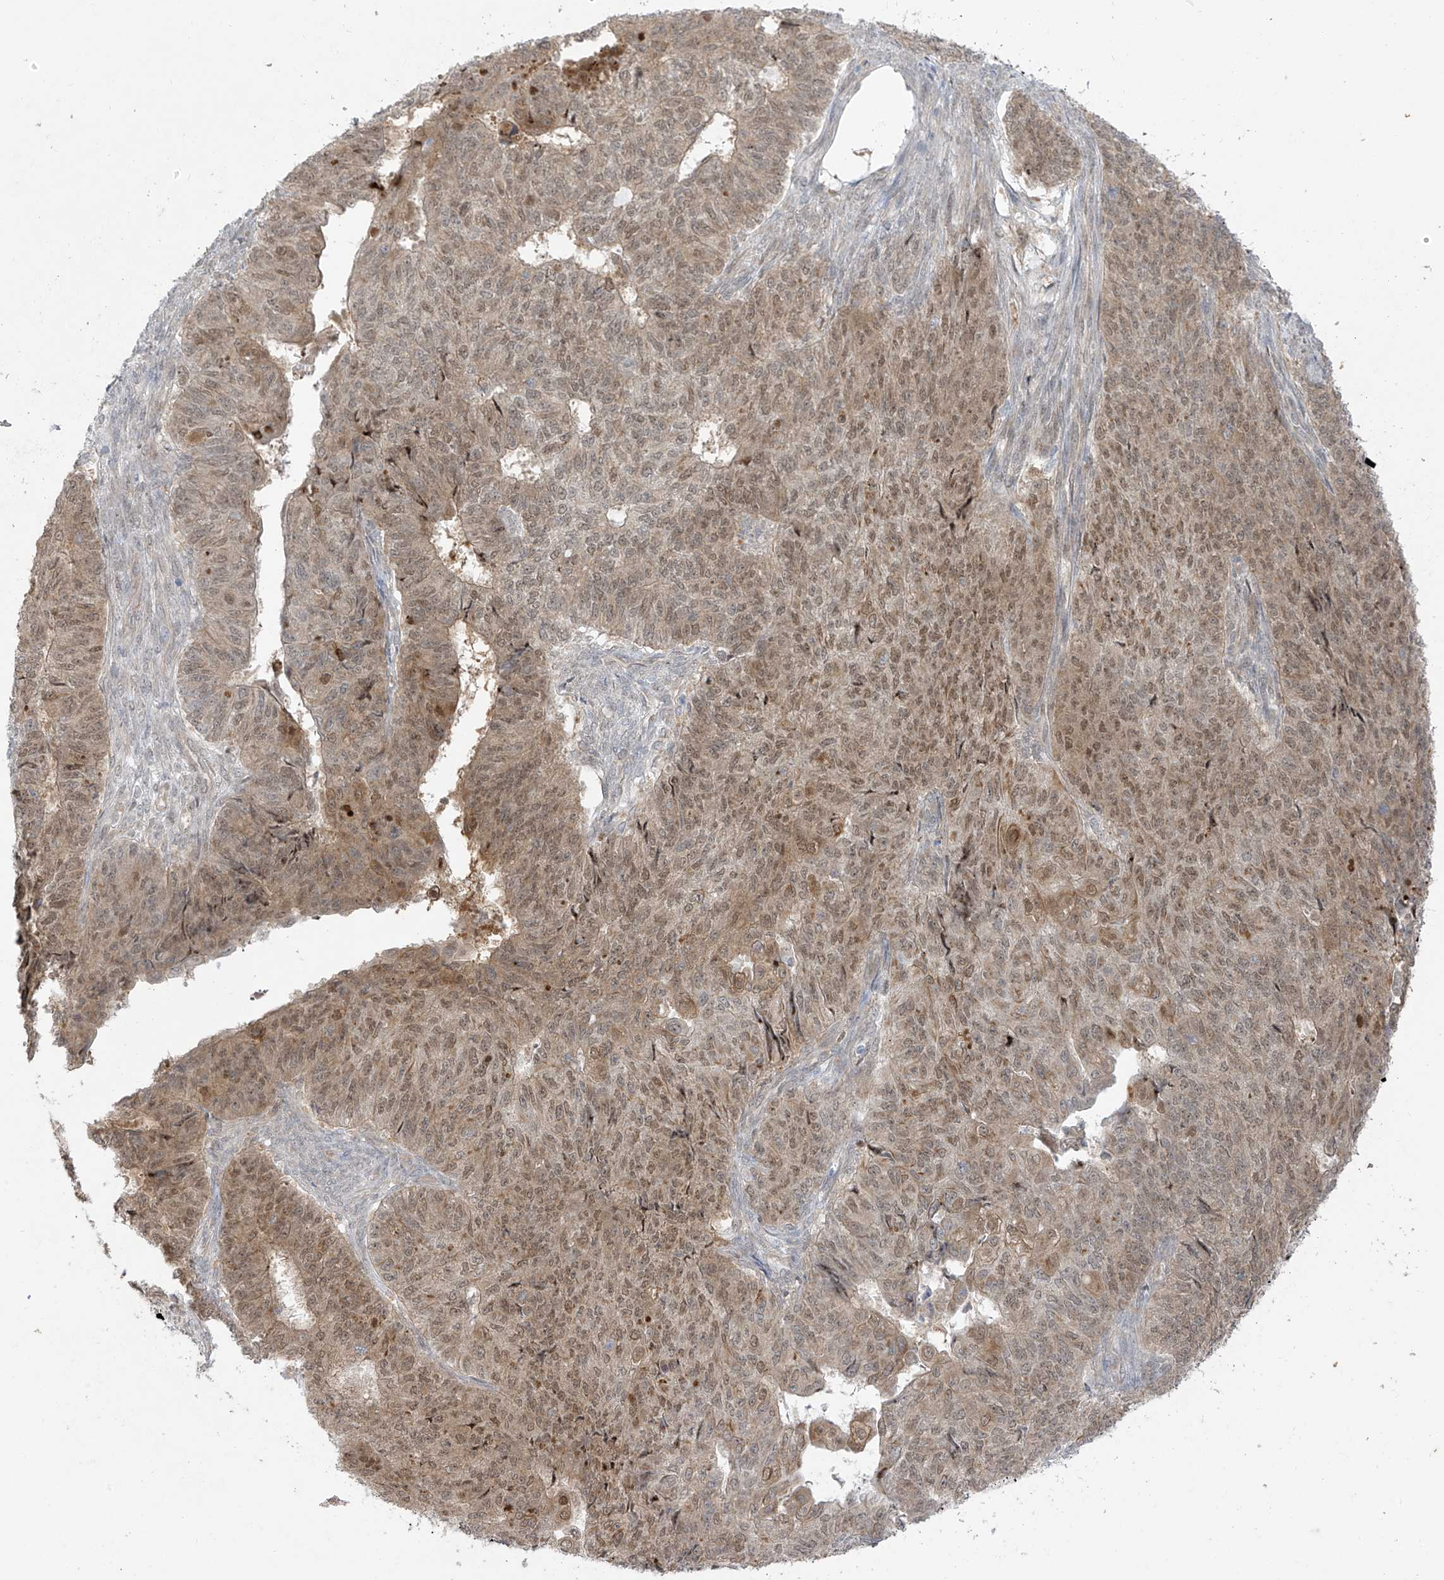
{"staining": {"intensity": "moderate", "quantity": ">75%", "location": "cytoplasmic/membranous,nuclear"}, "tissue": "endometrial cancer", "cell_type": "Tumor cells", "image_type": "cancer", "snomed": [{"axis": "morphology", "description": "Adenocarcinoma, NOS"}, {"axis": "topography", "description": "Endometrium"}], "caption": "This is a micrograph of IHC staining of endometrial cancer, which shows moderate expression in the cytoplasmic/membranous and nuclear of tumor cells.", "gene": "EIPR1", "patient": {"sex": "female", "age": 32}}